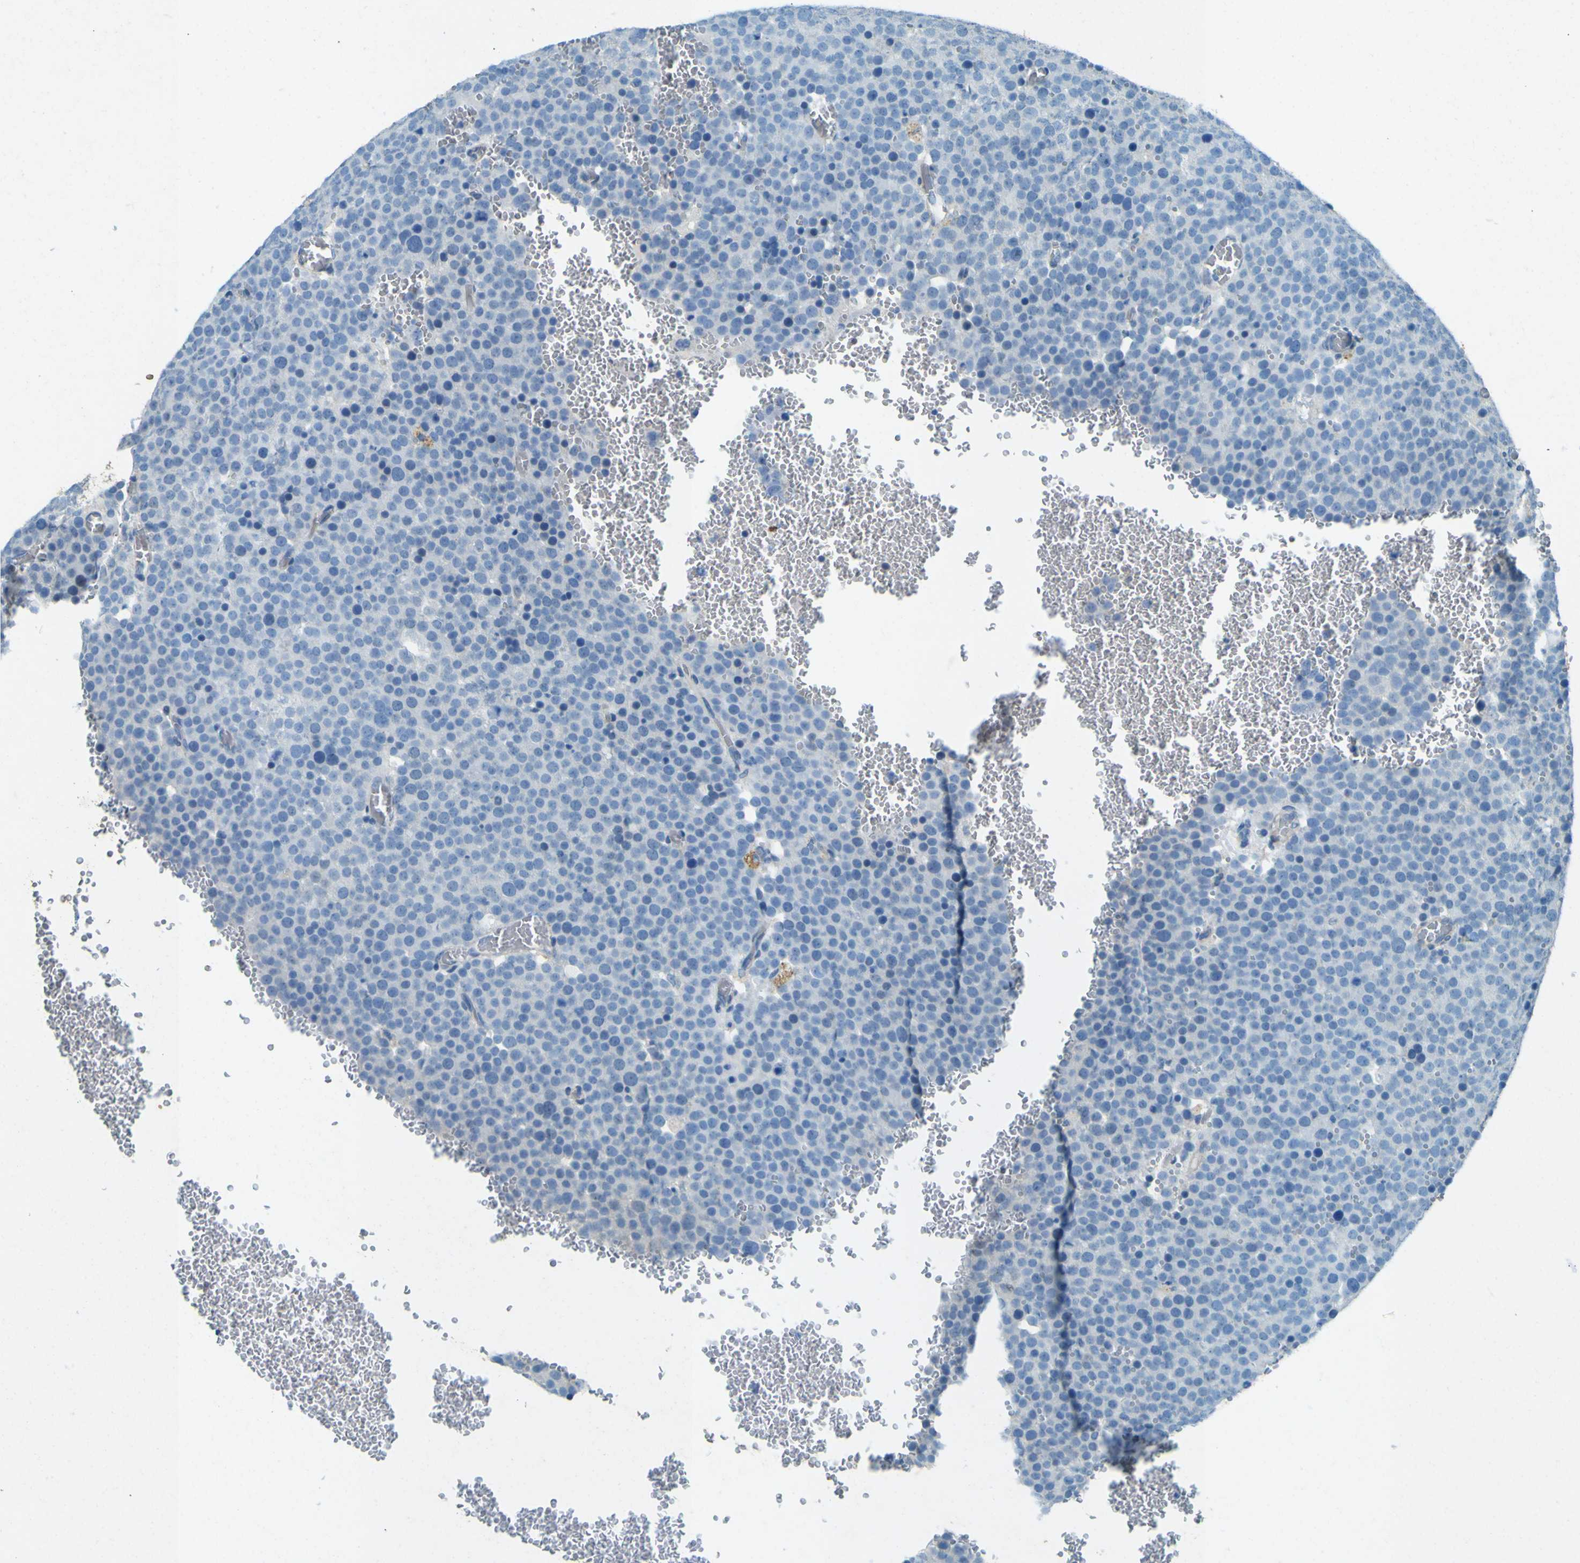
{"staining": {"intensity": "negative", "quantity": "none", "location": "none"}, "tissue": "testis cancer", "cell_type": "Tumor cells", "image_type": "cancer", "snomed": [{"axis": "morphology", "description": "Seminoma, NOS"}, {"axis": "topography", "description": "Testis"}], "caption": "The photomicrograph demonstrates no significant staining in tumor cells of seminoma (testis).", "gene": "PDE9A", "patient": {"sex": "male", "age": 71}}